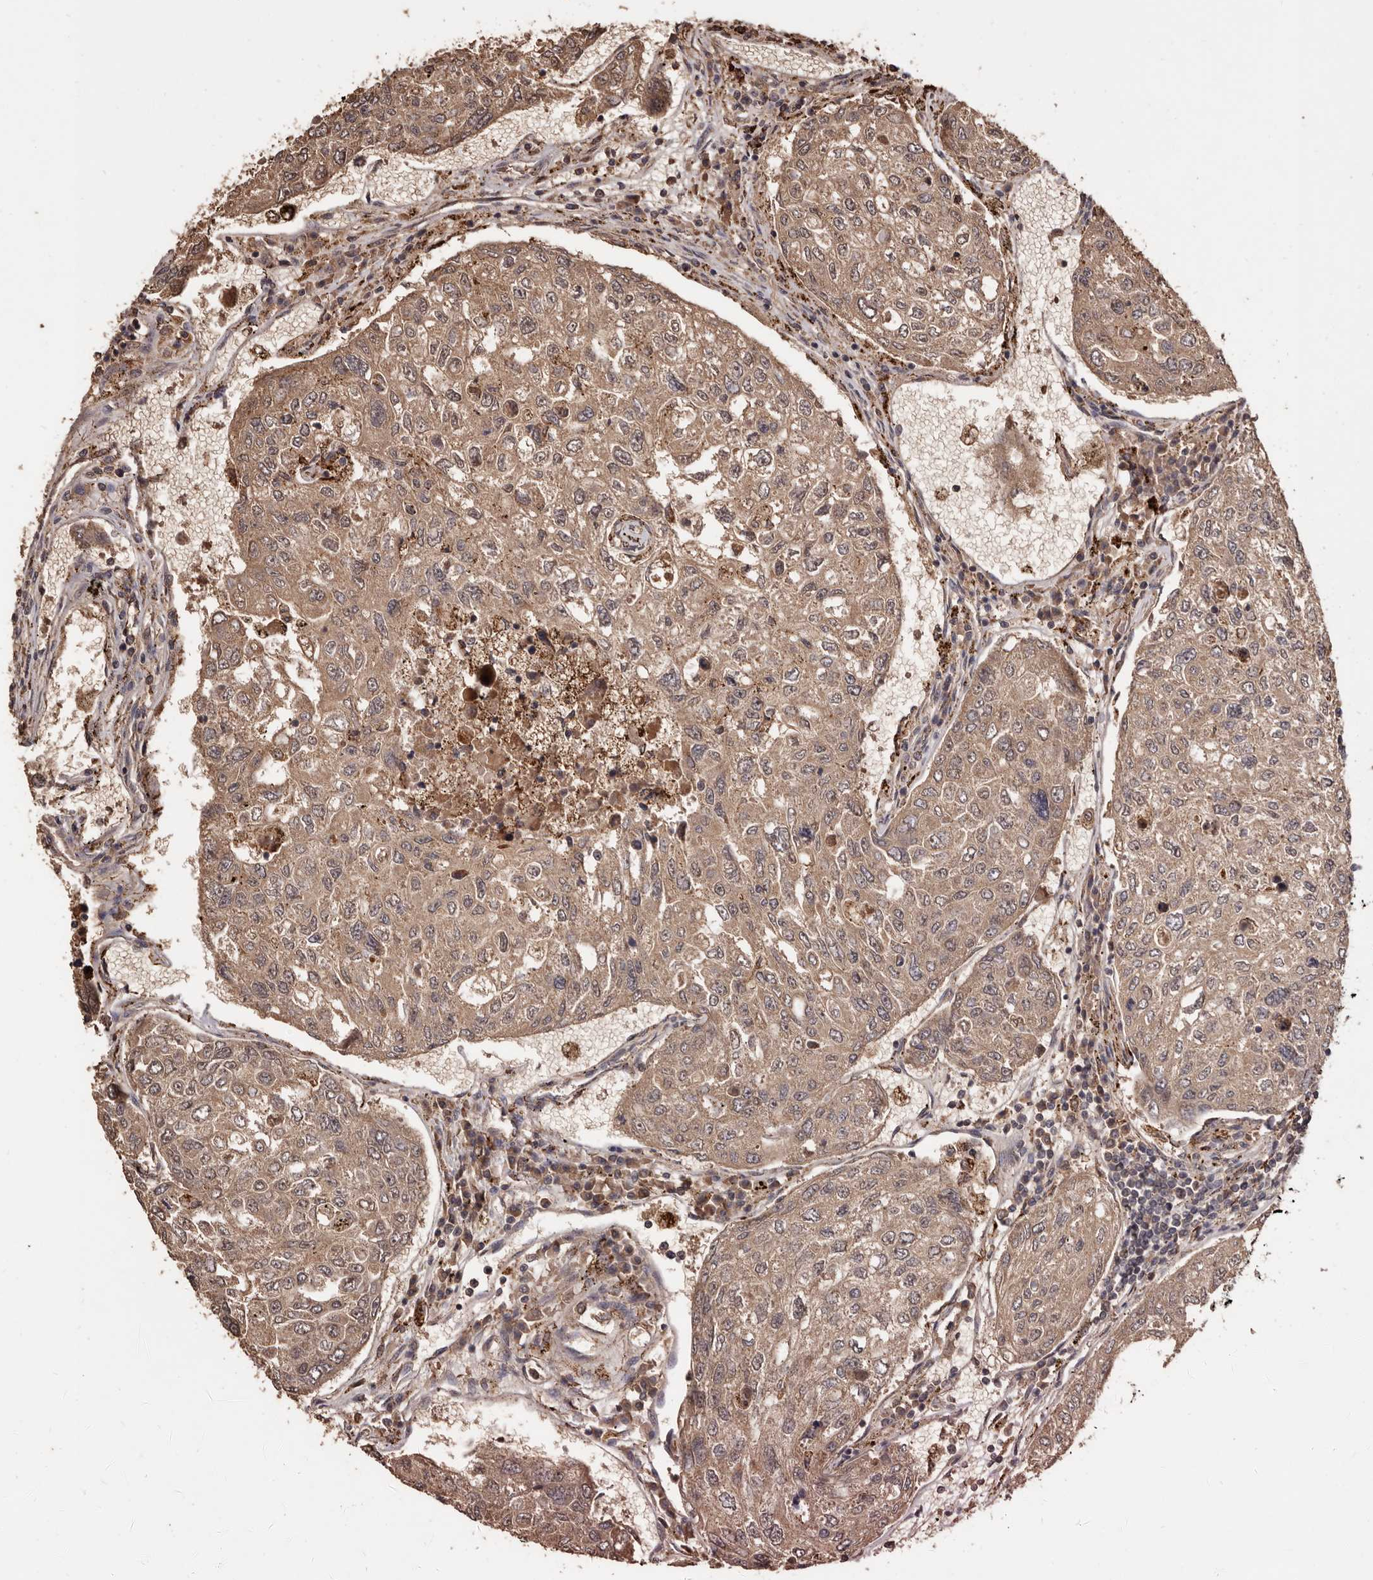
{"staining": {"intensity": "moderate", "quantity": ">75%", "location": "cytoplasmic/membranous"}, "tissue": "urothelial cancer", "cell_type": "Tumor cells", "image_type": "cancer", "snomed": [{"axis": "morphology", "description": "Urothelial carcinoma, High grade"}, {"axis": "topography", "description": "Lymph node"}, {"axis": "topography", "description": "Urinary bladder"}], "caption": "Moderate cytoplasmic/membranous positivity is appreciated in about >75% of tumor cells in high-grade urothelial carcinoma.", "gene": "AKAP7", "patient": {"sex": "male", "age": 51}}